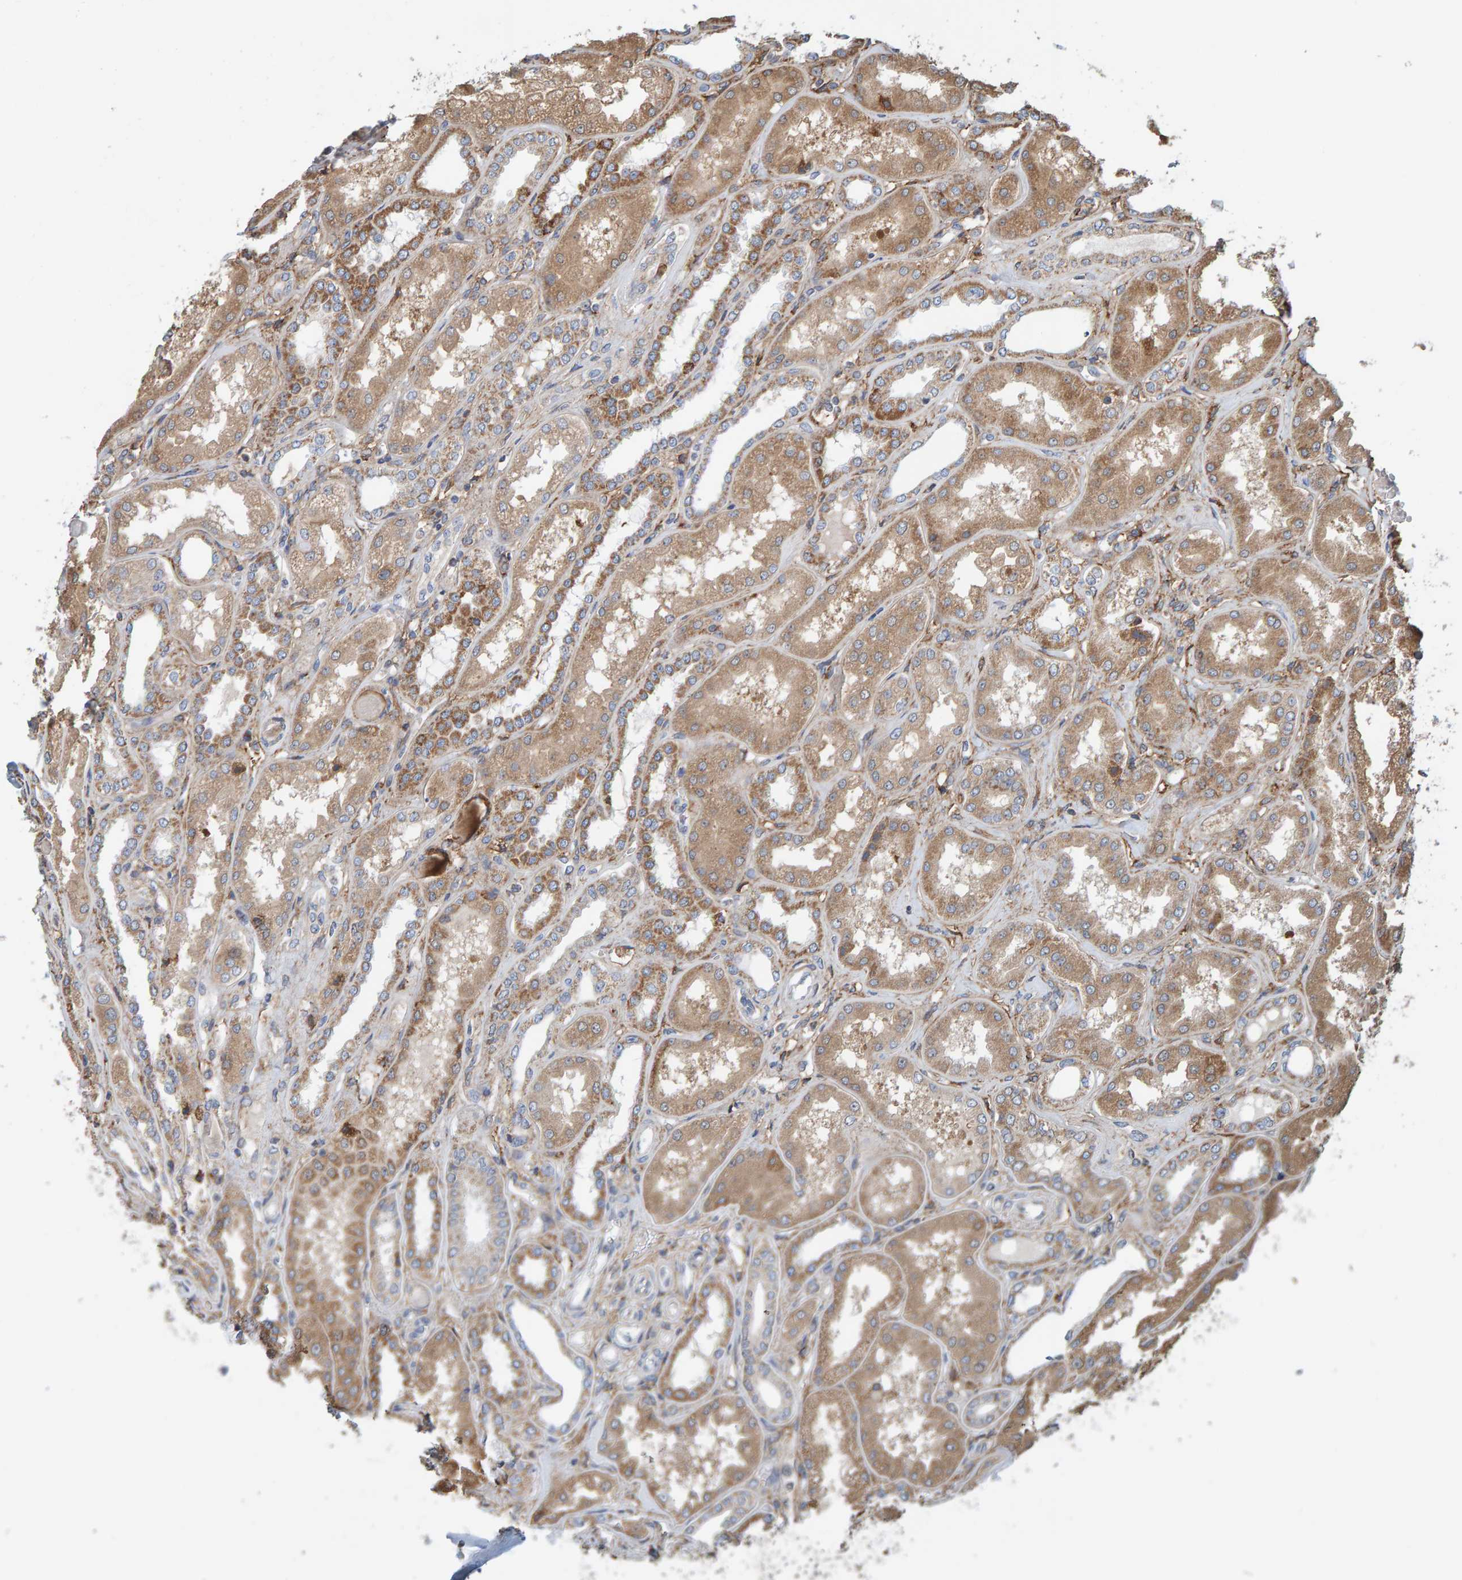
{"staining": {"intensity": "weak", "quantity": "25%-75%", "location": "cytoplasmic/membranous"}, "tissue": "kidney", "cell_type": "Cells in glomeruli", "image_type": "normal", "snomed": [{"axis": "morphology", "description": "Normal tissue, NOS"}, {"axis": "topography", "description": "Kidney"}], "caption": "Protein analysis of benign kidney demonstrates weak cytoplasmic/membranous positivity in approximately 25%-75% of cells in glomeruli. (IHC, brightfield microscopy, high magnification).", "gene": "MRPL45", "patient": {"sex": "female", "age": 56}}